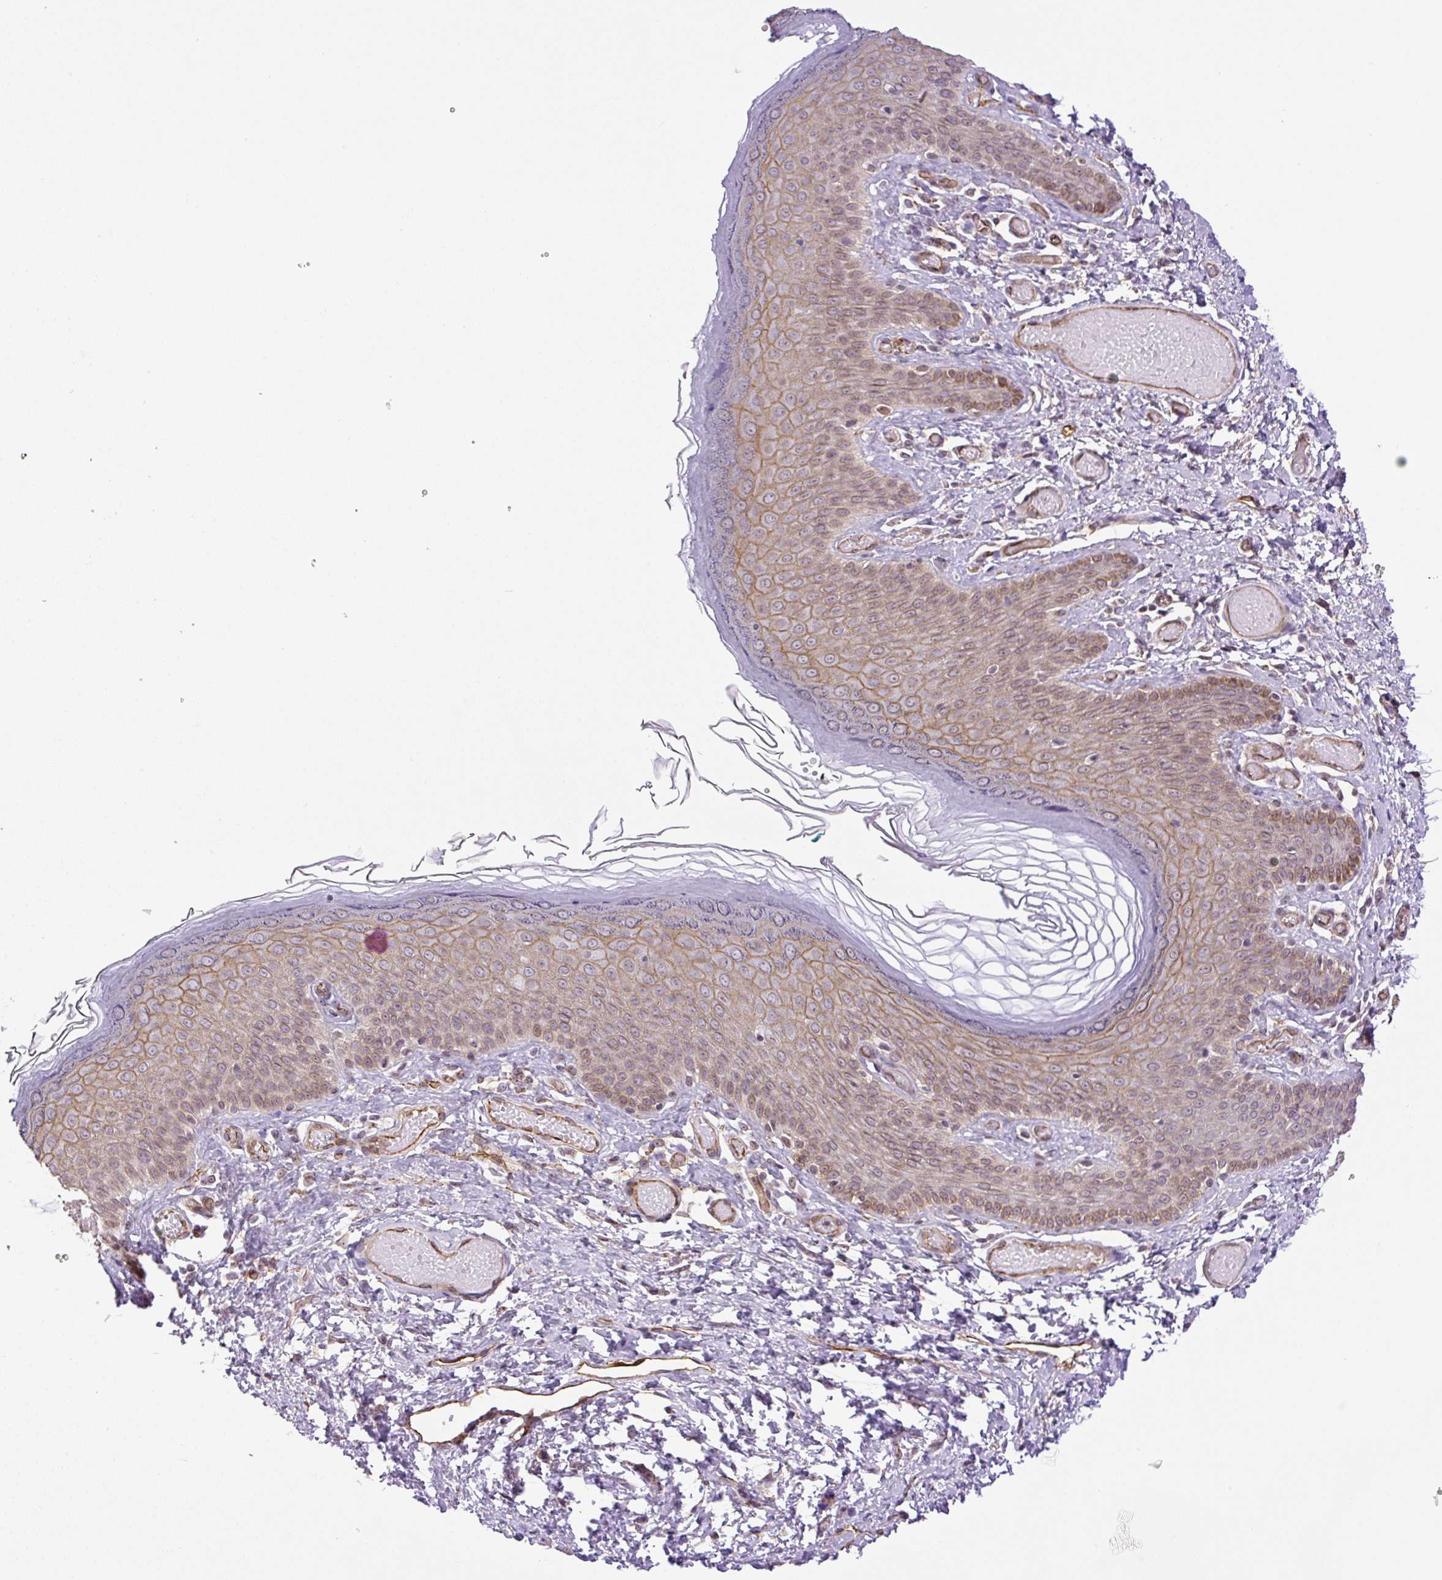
{"staining": {"intensity": "weak", "quantity": "25%-75%", "location": "cytoplasmic/membranous,nuclear"}, "tissue": "skin", "cell_type": "Epidermal cells", "image_type": "normal", "snomed": [{"axis": "morphology", "description": "Normal tissue, NOS"}, {"axis": "topography", "description": "Anal"}], "caption": "Immunohistochemistry histopathology image of unremarkable skin: human skin stained using immunohistochemistry (IHC) reveals low levels of weak protein expression localized specifically in the cytoplasmic/membranous,nuclear of epidermal cells, appearing as a cytoplasmic/membranous,nuclear brown color.", "gene": "MYO5C", "patient": {"sex": "female", "age": 40}}